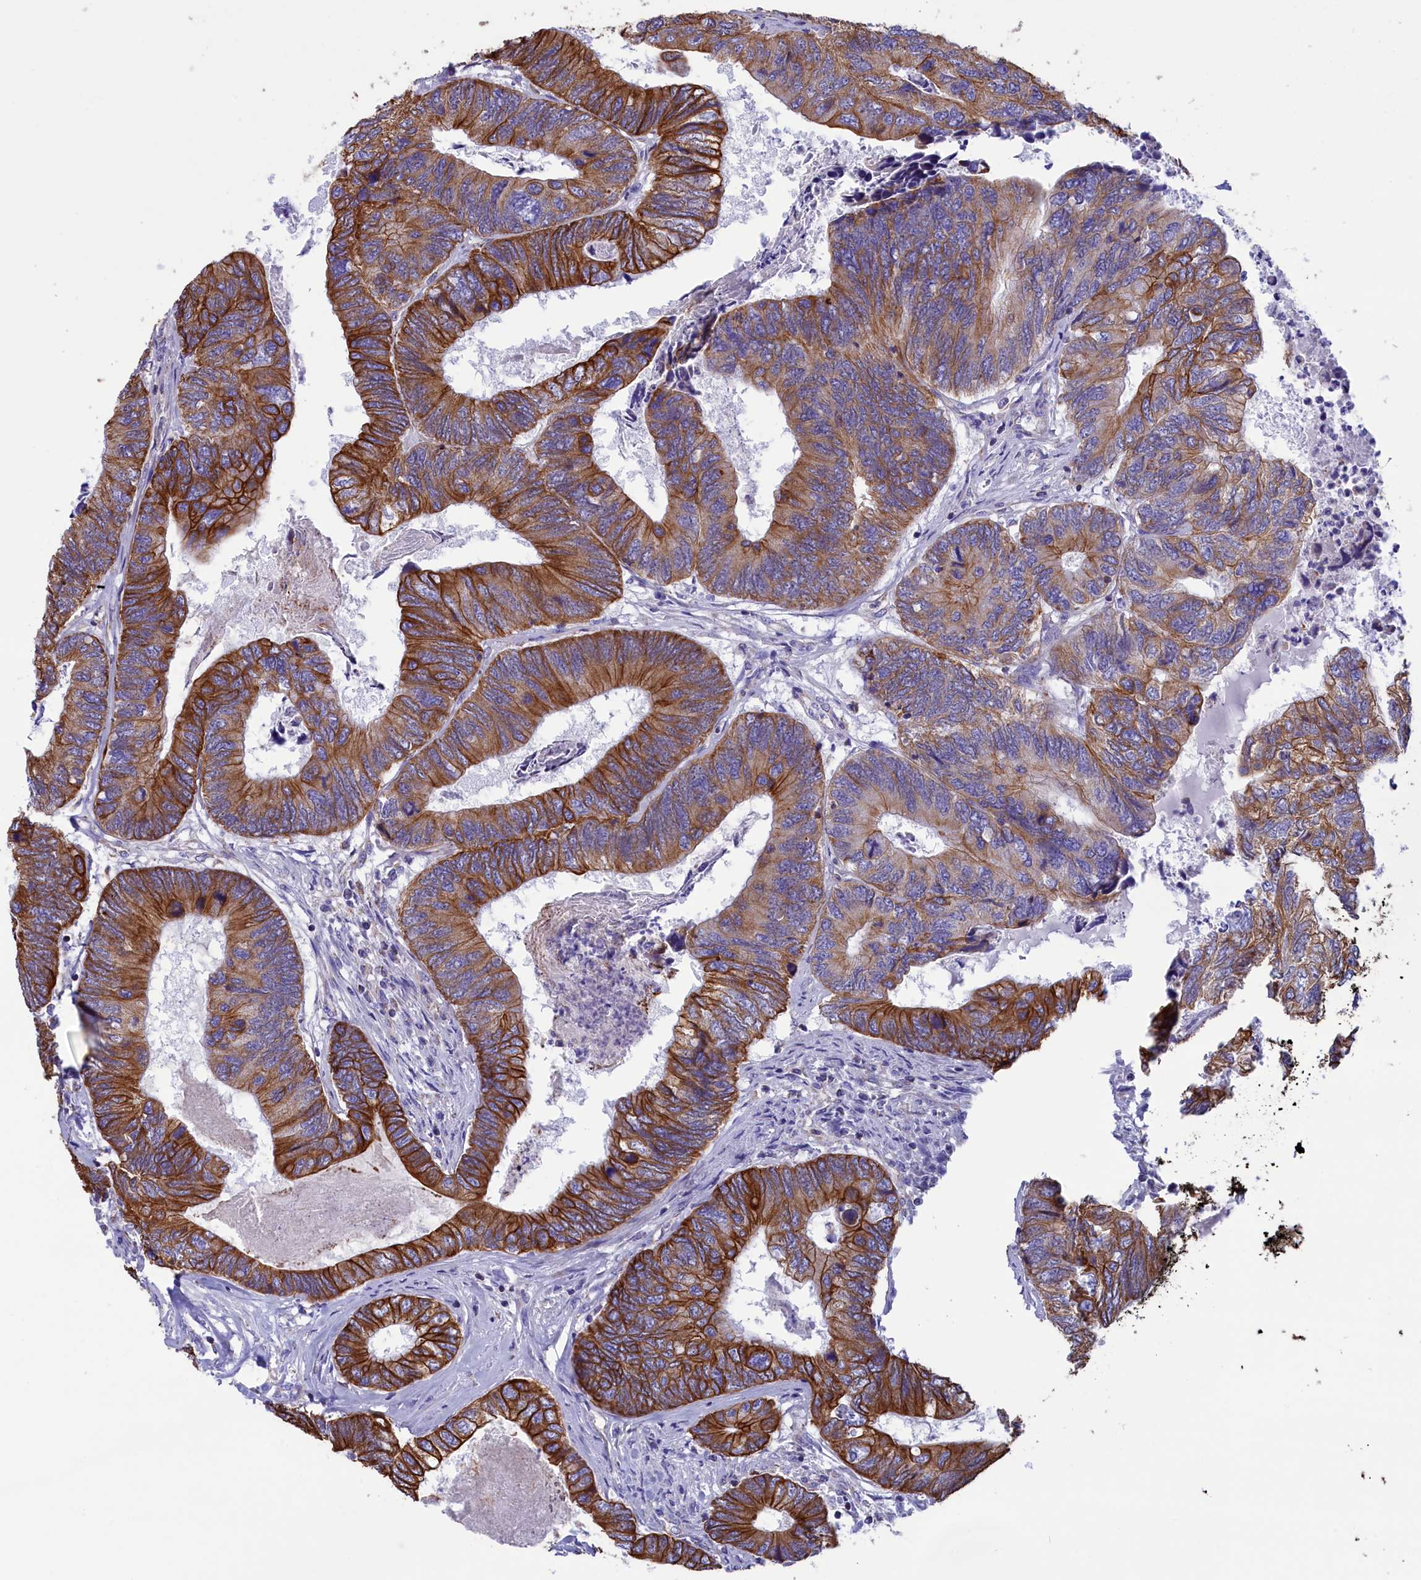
{"staining": {"intensity": "strong", "quantity": "25%-75%", "location": "cytoplasmic/membranous"}, "tissue": "colorectal cancer", "cell_type": "Tumor cells", "image_type": "cancer", "snomed": [{"axis": "morphology", "description": "Adenocarcinoma, NOS"}, {"axis": "topography", "description": "Colon"}], "caption": "A brown stain shows strong cytoplasmic/membranous positivity of a protein in adenocarcinoma (colorectal) tumor cells.", "gene": "GATB", "patient": {"sex": "female", "age": 67}}